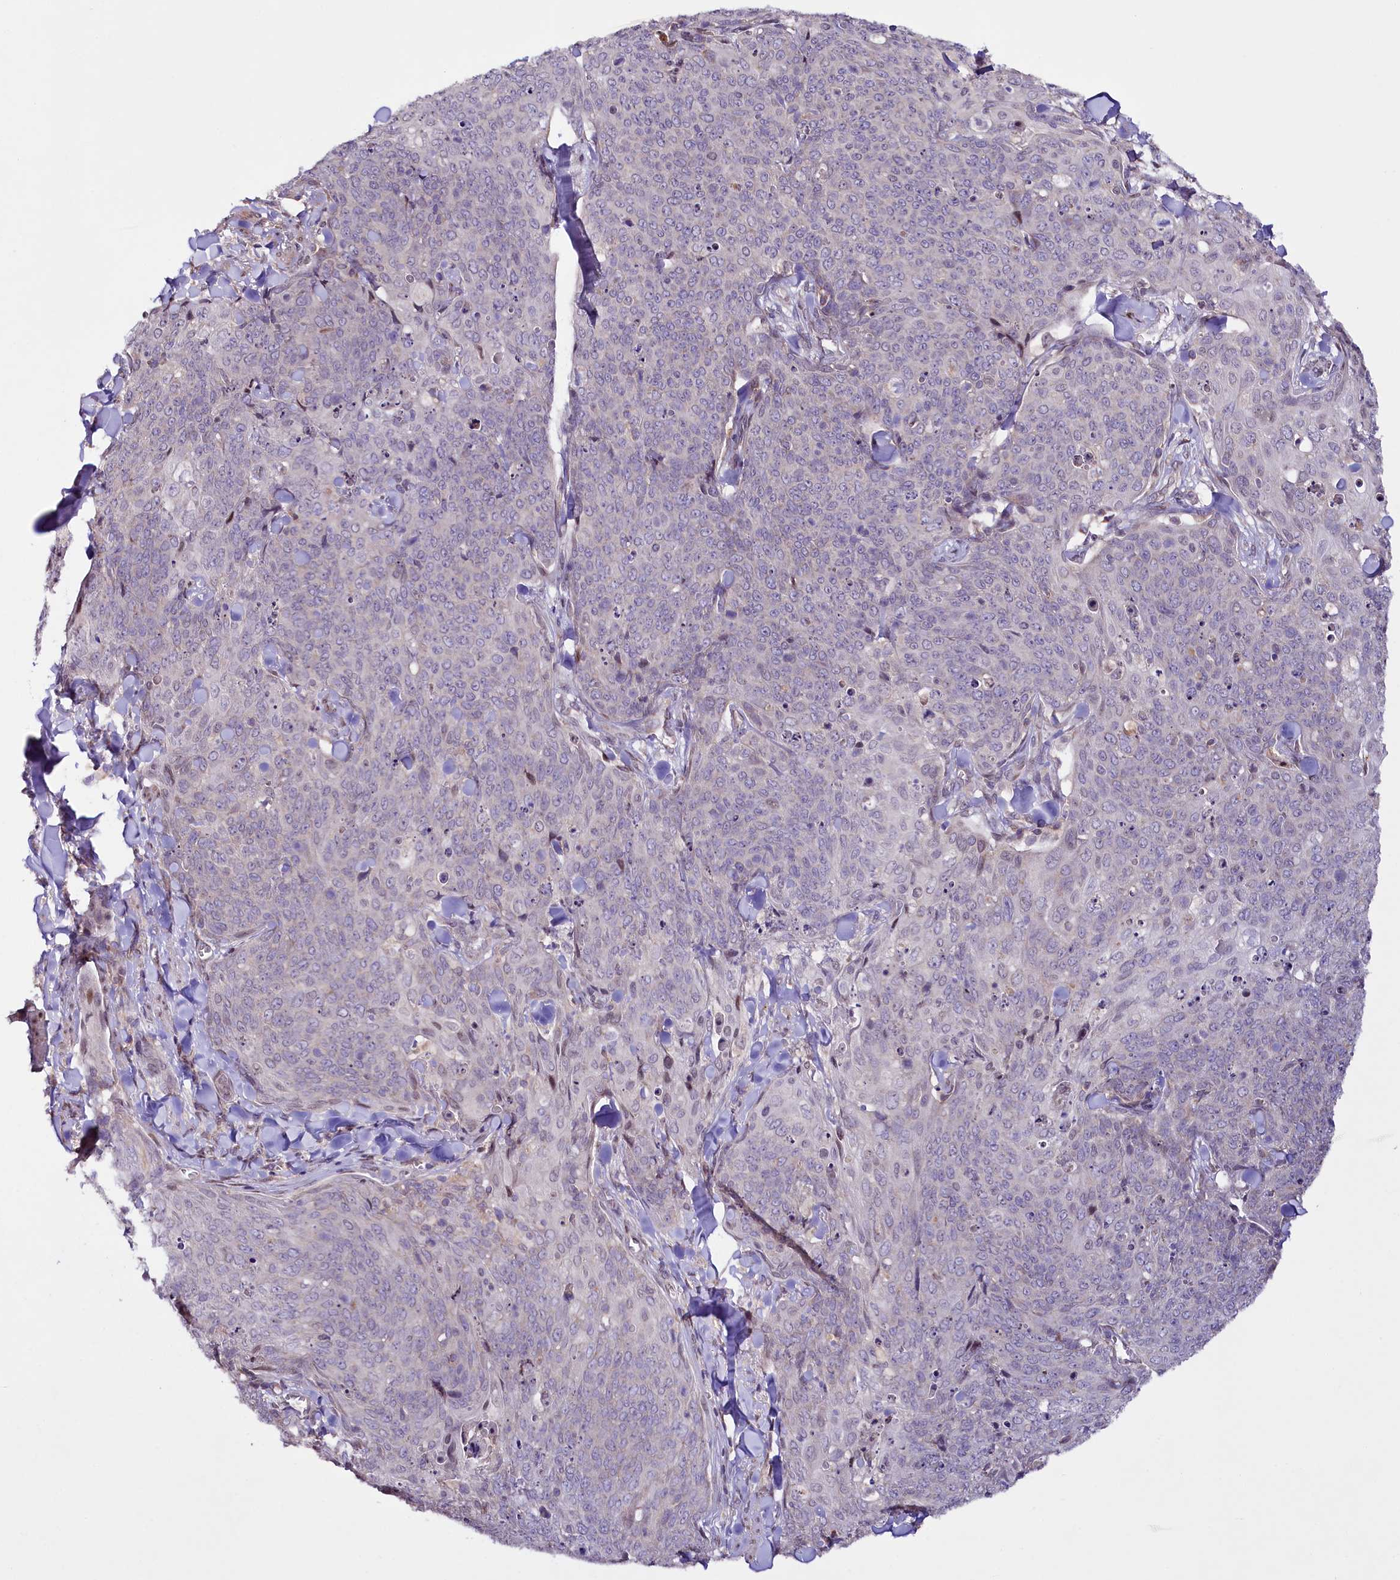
{"staining": {"intensity": "negative", "quantity": "none", "location": "none"}, "tissue": "skin cancer", "cell_type": "Tumor cells", "image_type": "cancer", "snomed": [{"axis": "morphology", "description": "Squamous cell carcinoma, NOS"}, {"axis": "topography", "description": "Skin"}, {"axis": "topography", "description": "Vulva"}], "caption": "There is no significant staining in tumor cells of skin cancer (squamous cell carcinoma). The staining was performed using DAB (3,3'-diaminobenzidine) to visualize the protein expression in brown, while the nuclei were stained in blue with hematoxylin (Magnification: 20x).", "gene": "ZNF226", "patient": {"sex": "female", "age": 85}}